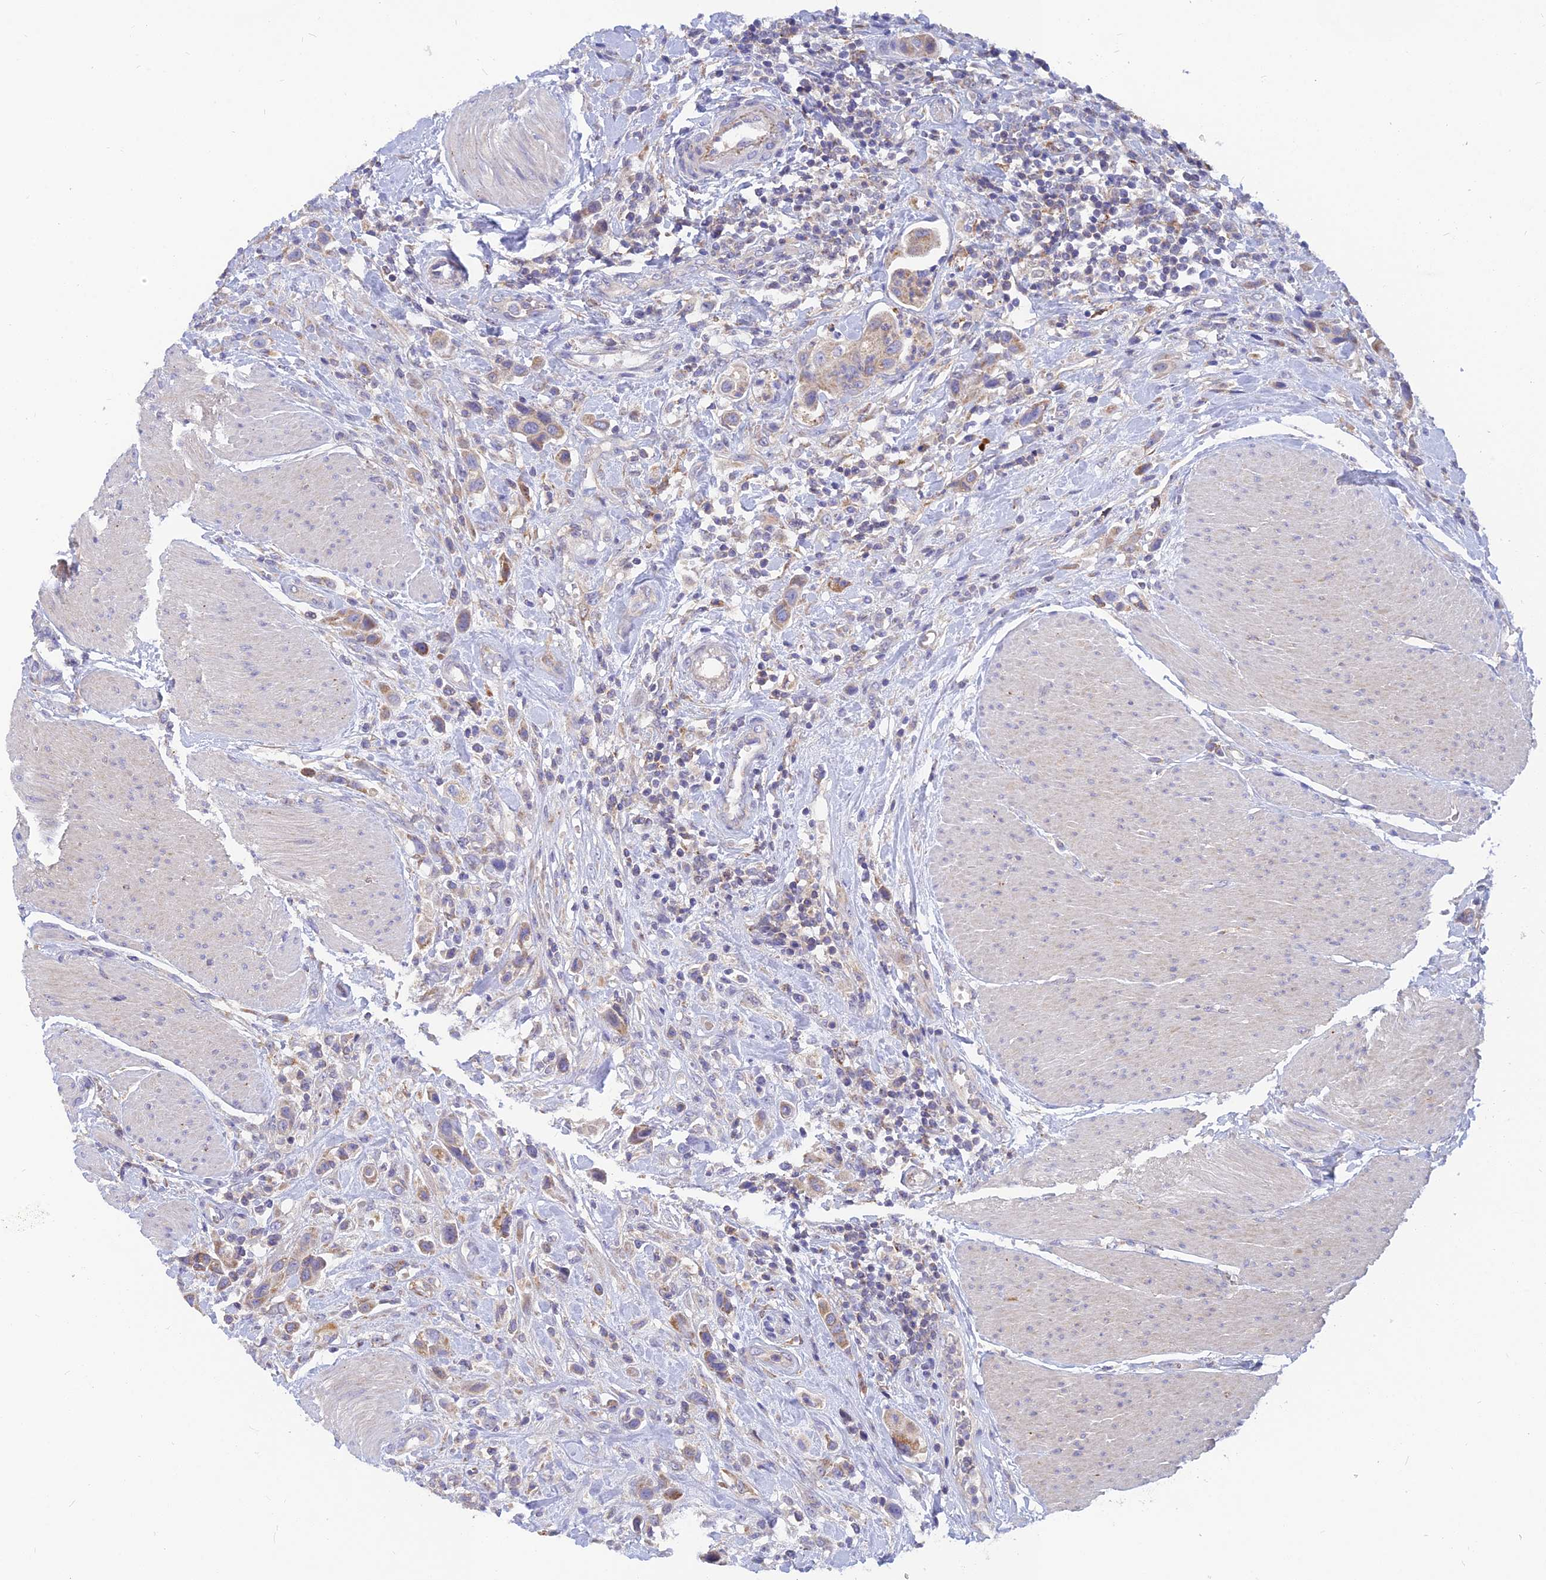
{"staining": {"intensity": "weak", "quantity": ">75%", "location": "cytoplasmic/membranous"}, "tissue": "urothelial cancer", "cell_type": "Tumor cells", "image_type": "cancer", "snomed": [{"axis": "morphology", "description": "Urothelial carcinoma, High grade"}, {"axis": "topography", "description": "Urinary bladder"}], "caption": "An immunohistochemistry (IHC) histopathology image of neoplastic tissue is shown. Protein staining in brown shows weak cytoplasmic/membranous positivity in urothelial cancer within tumor cells.", "gene": "CACNA1B", "patient": {"sex": "male", "age": 50}}